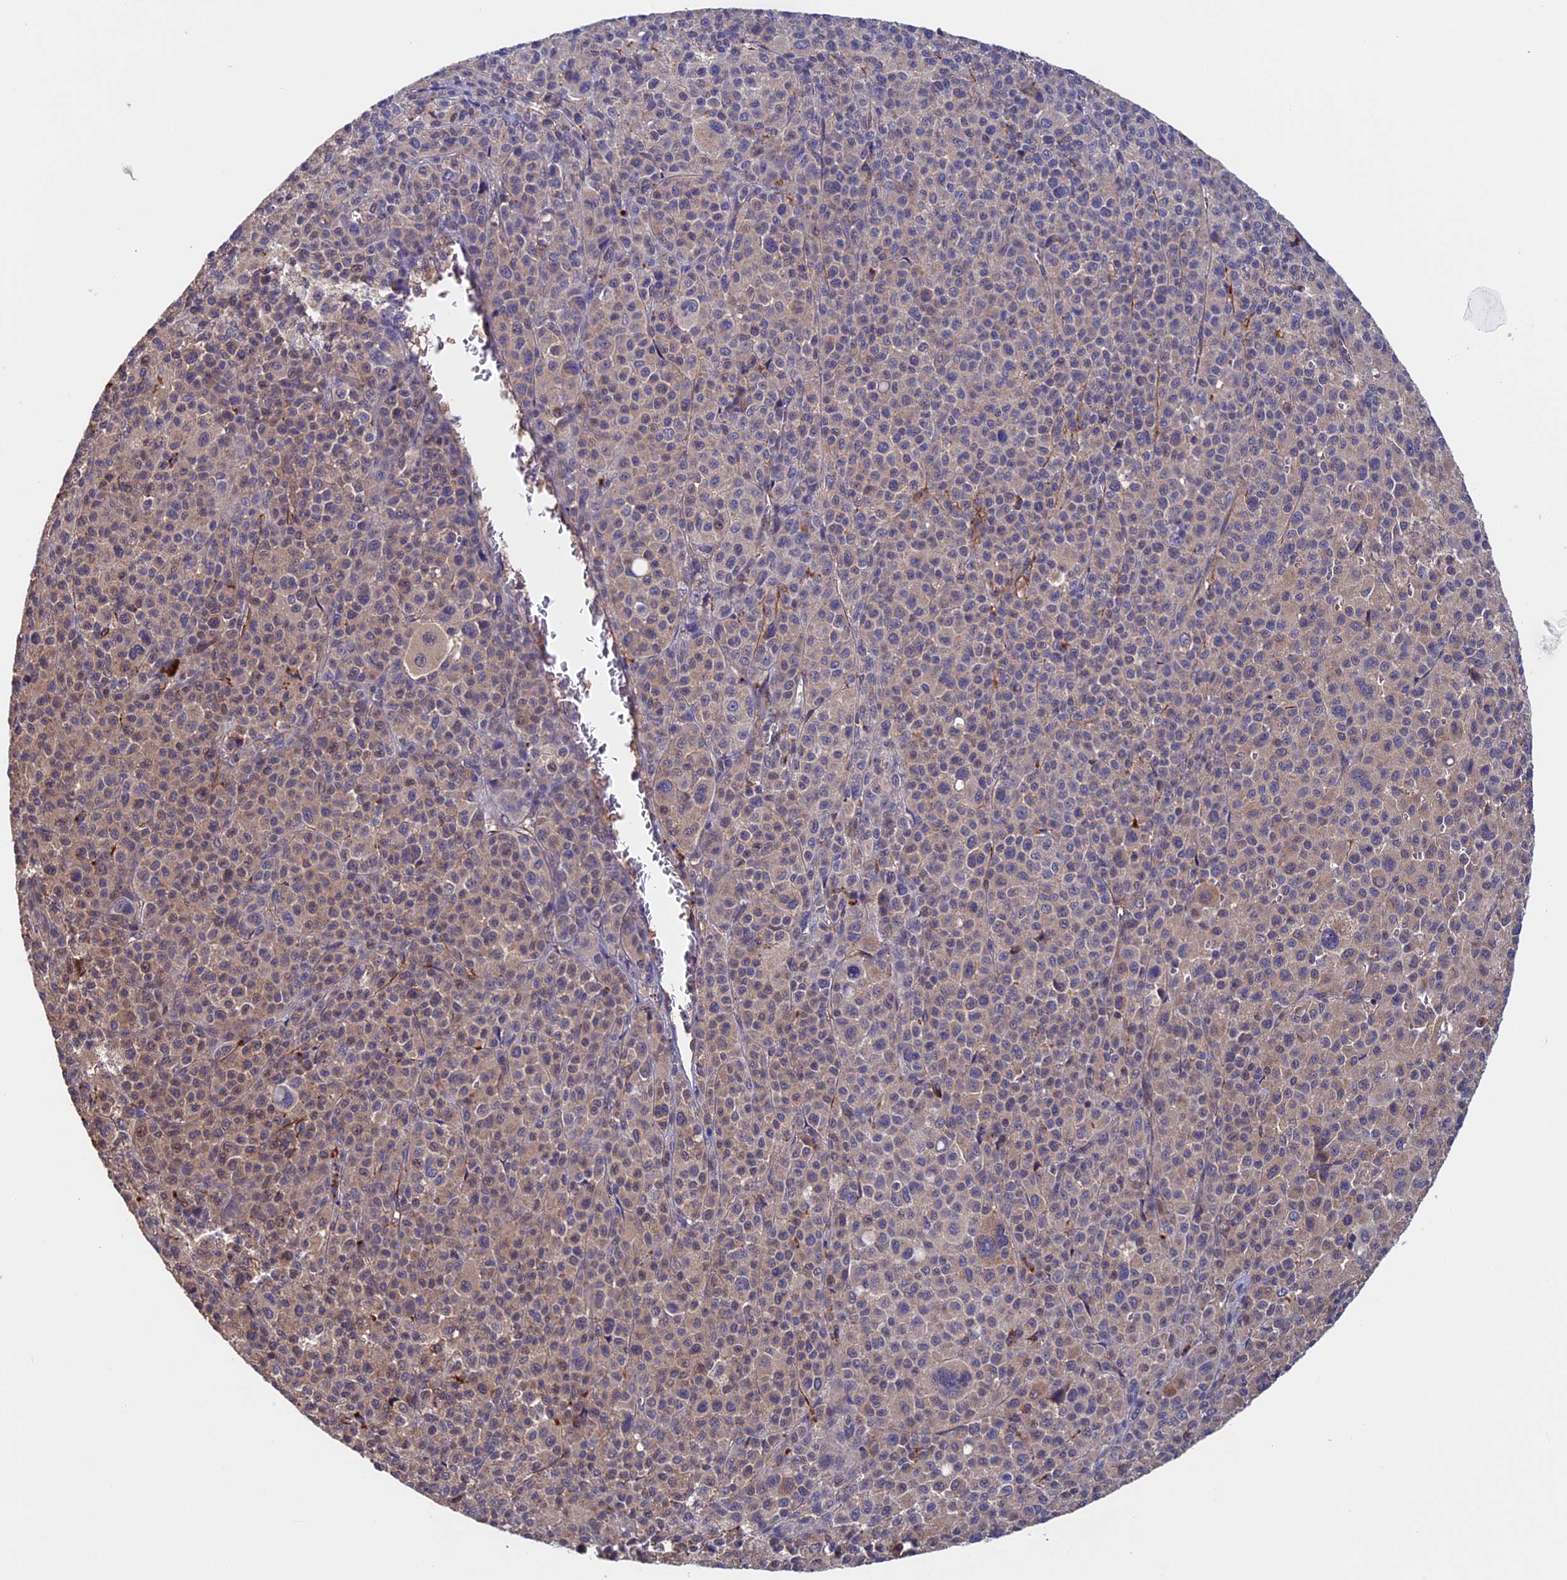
{"staining": {"intensity": "weak", "quantity": "25%-75%", "location": "cytoplasmic/membranous"}, "tissue": "melanoma", "cell_type": "Tumor cells", "image_type": "cancer", "snomed": [{"axis": "morphology", "description": "Malignant melanoma, Metastatic site"}, {"axis": "topography", "description": "Skin"}], "caption": "Malignant melanoma (metastatic site) stained for a protein (brown) displays weak cytoplasmic/membranous positive staining in approximately 25%-75% of tumor cells.", "gene": "SLC9A5", "patient": {"sex": "female", "age": 74}}